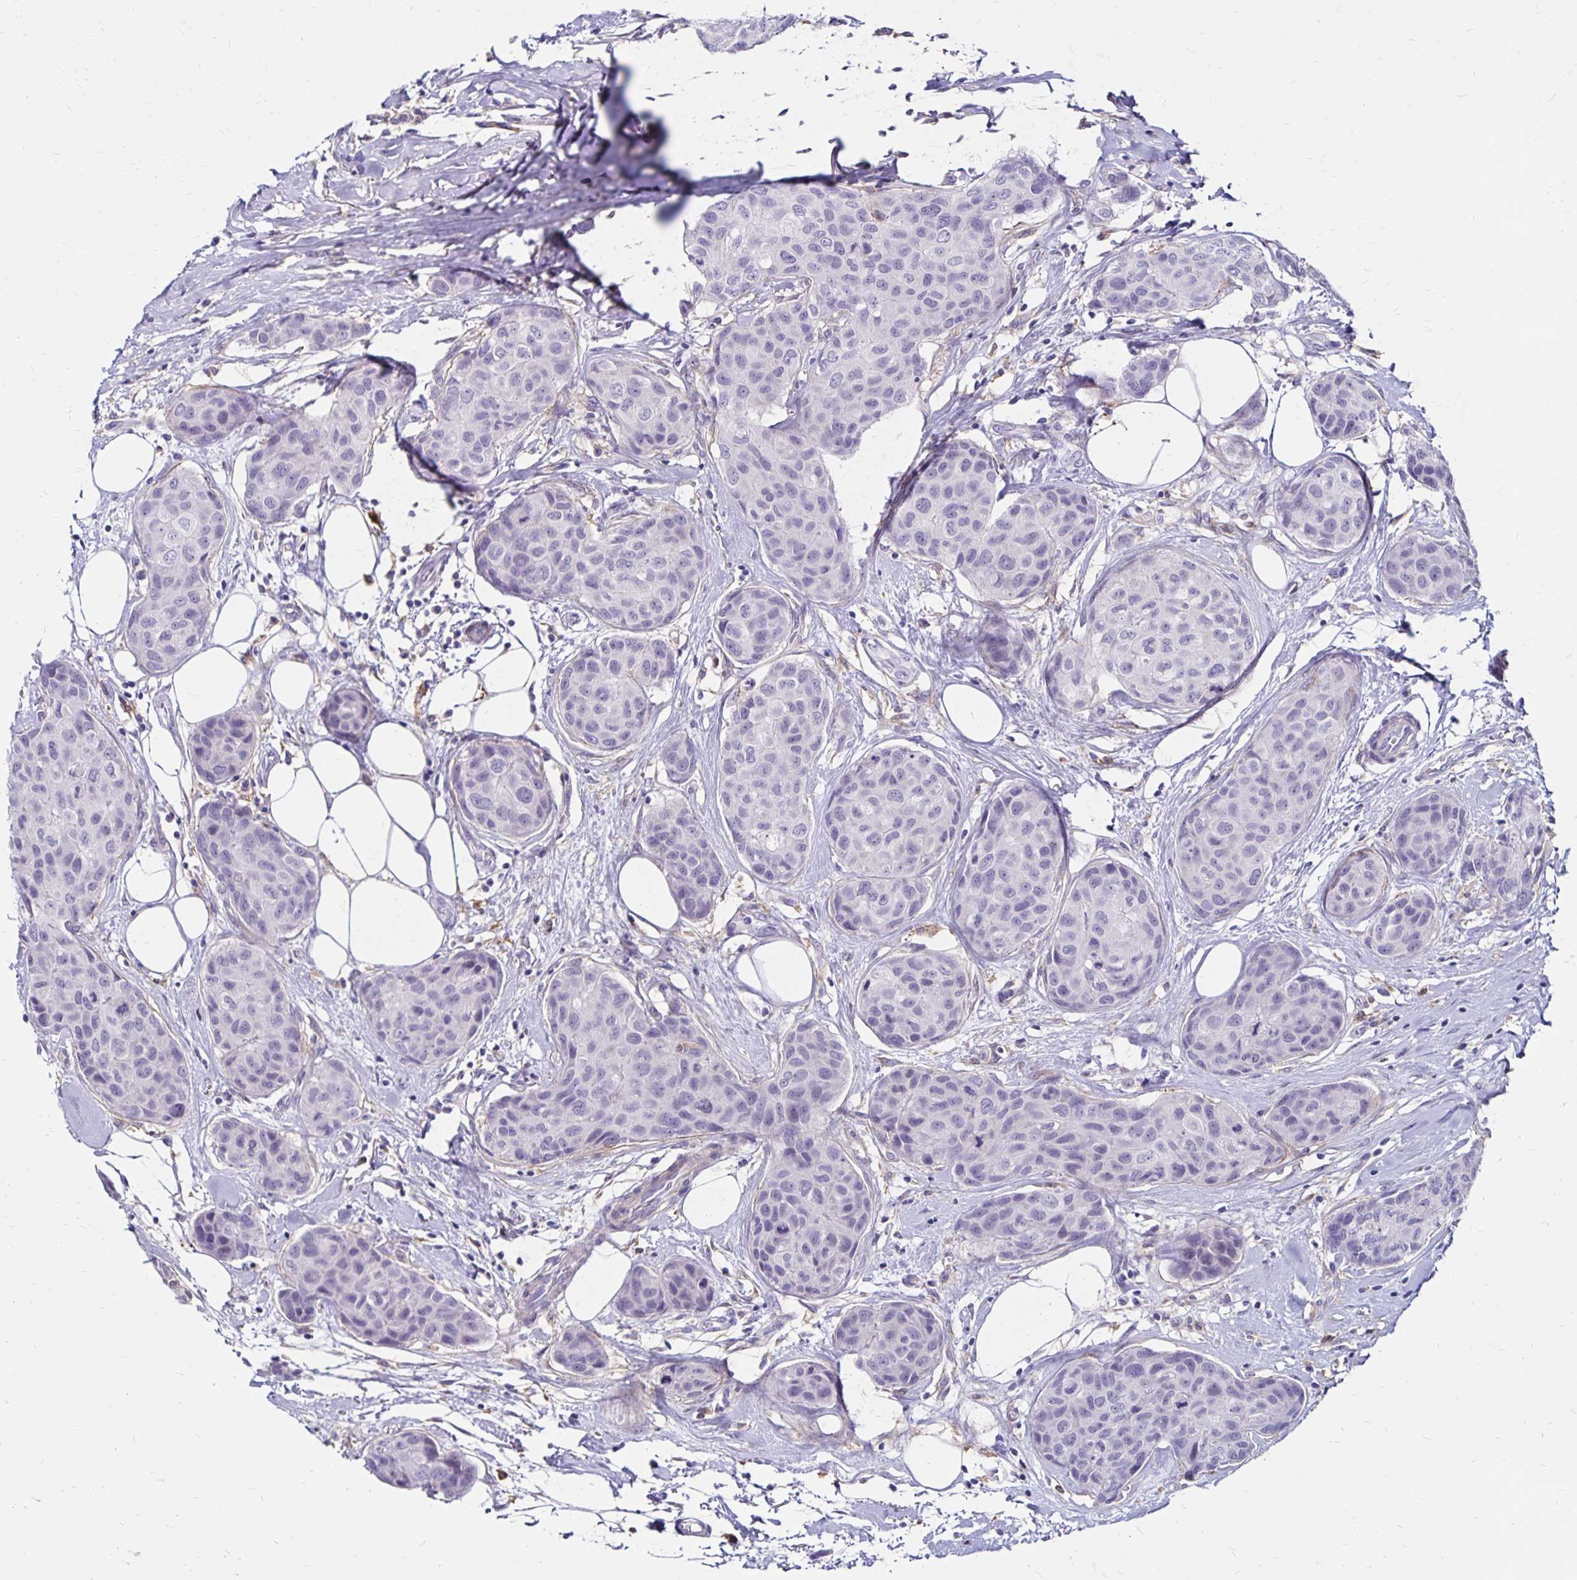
{"staining": {"intensity": "negative", "quantity": "none", "location": "none"}, "tissue": "breast cancer", "cell_type": "Tumor cells", "image_type": "cancer", "snomed": [{"axis": "morphology", "description": "Duct carcinoma"}, {"axis": "topography", "description": "Breast"}], "caption": "Immunohistochemical staining of human breast invasive ductal carcinoma reveals no significant expression in tumor cells.", "gene": "TNS3", "patient": {"sex": "female", "age": 80}}